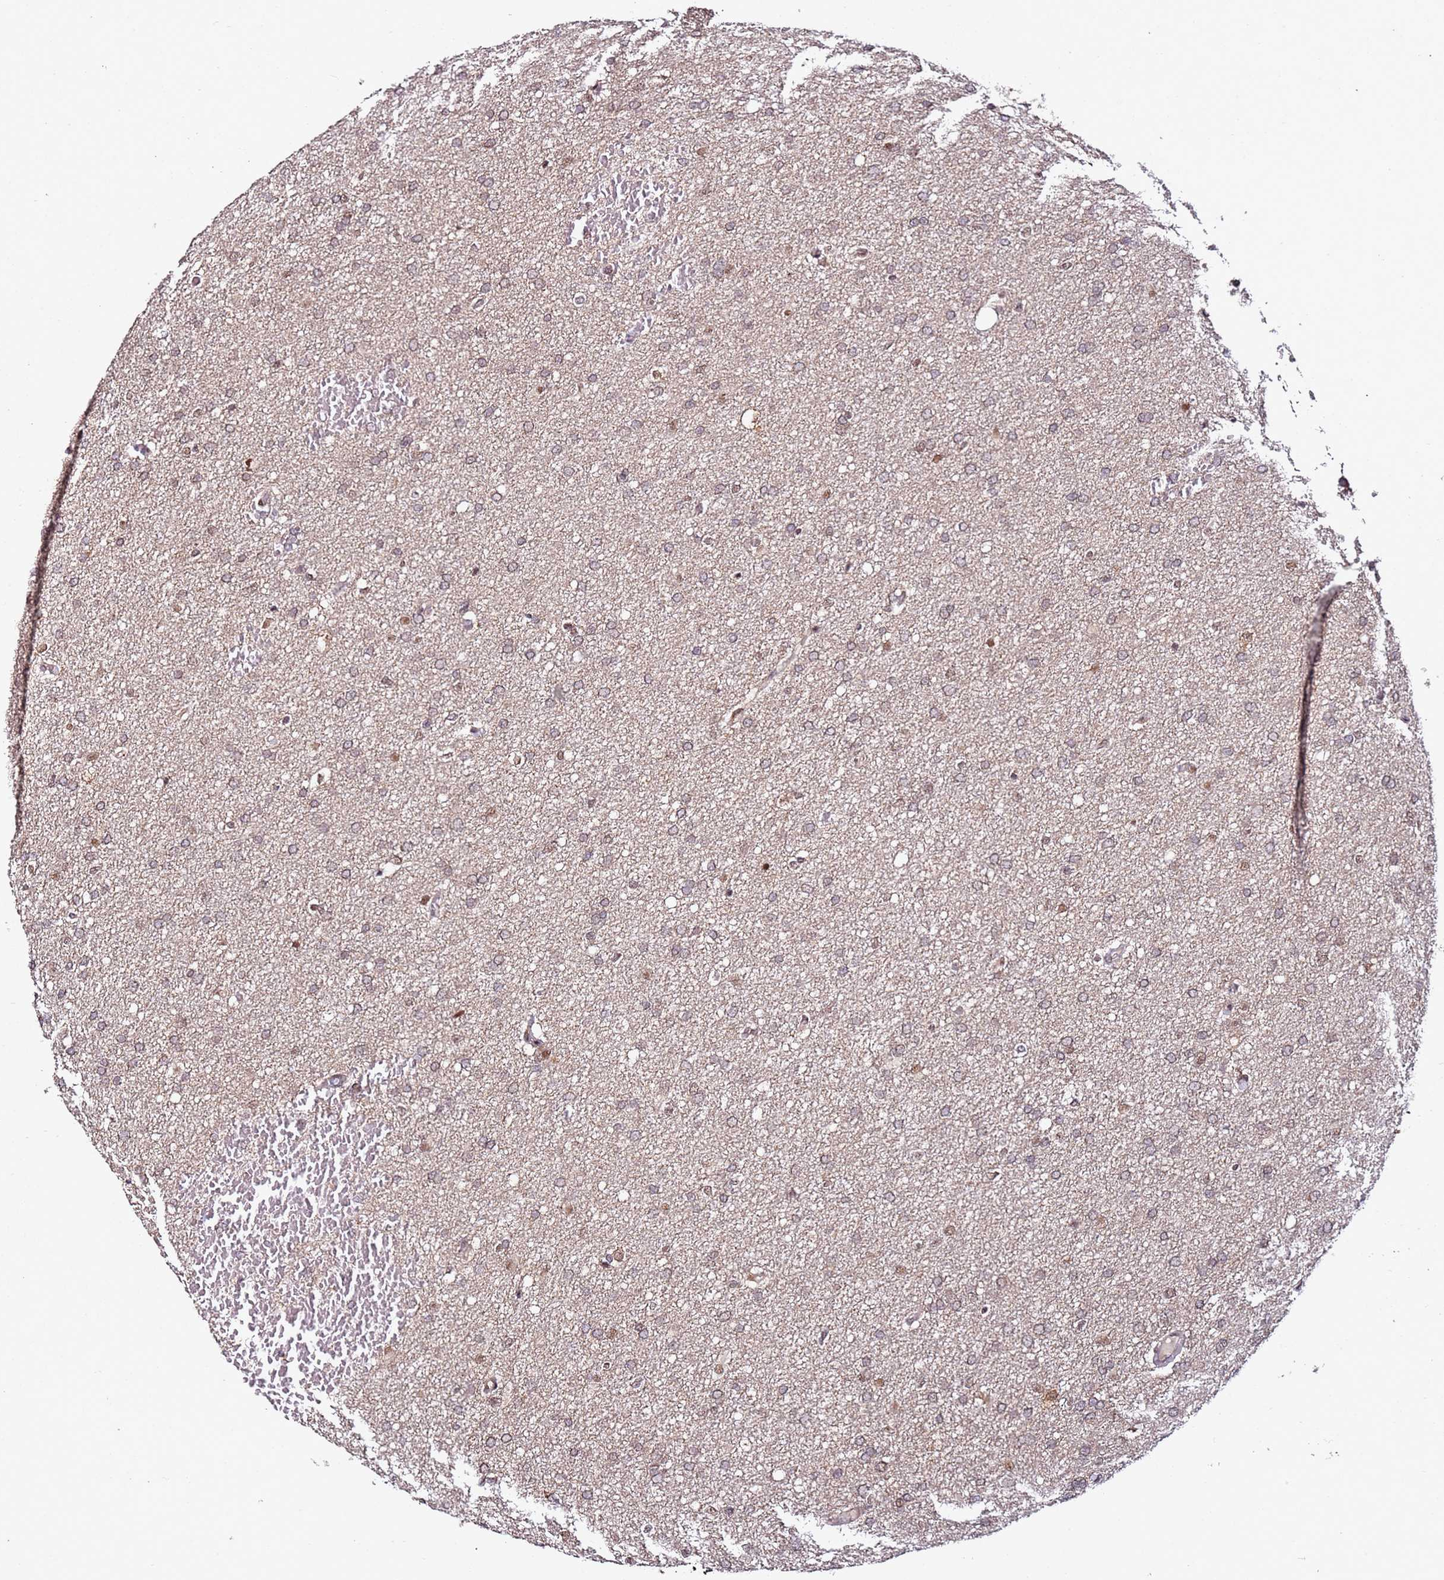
{"staining": {"intensity": "weak", "quantity": ">75%", "location": "cytoplasmic/membranous"}, "tissue": "glioma", "cell_type": "Tumor cells", "image_type": "cancer", "snomed": [{"axis": "morphology", "description": "Glioma, malignant, High grade"}, {"axis": "topography", "description": "Cerebral cortex"}], "caption": "High-grade glioma (malignant) tissue shows weak cytoplasmic/membranous staining in about >75% of tumor cells, visualized by immunohistochemistry.", "gene": "TP53AIP1", "patient": {"sex": "female", "age": 36}}